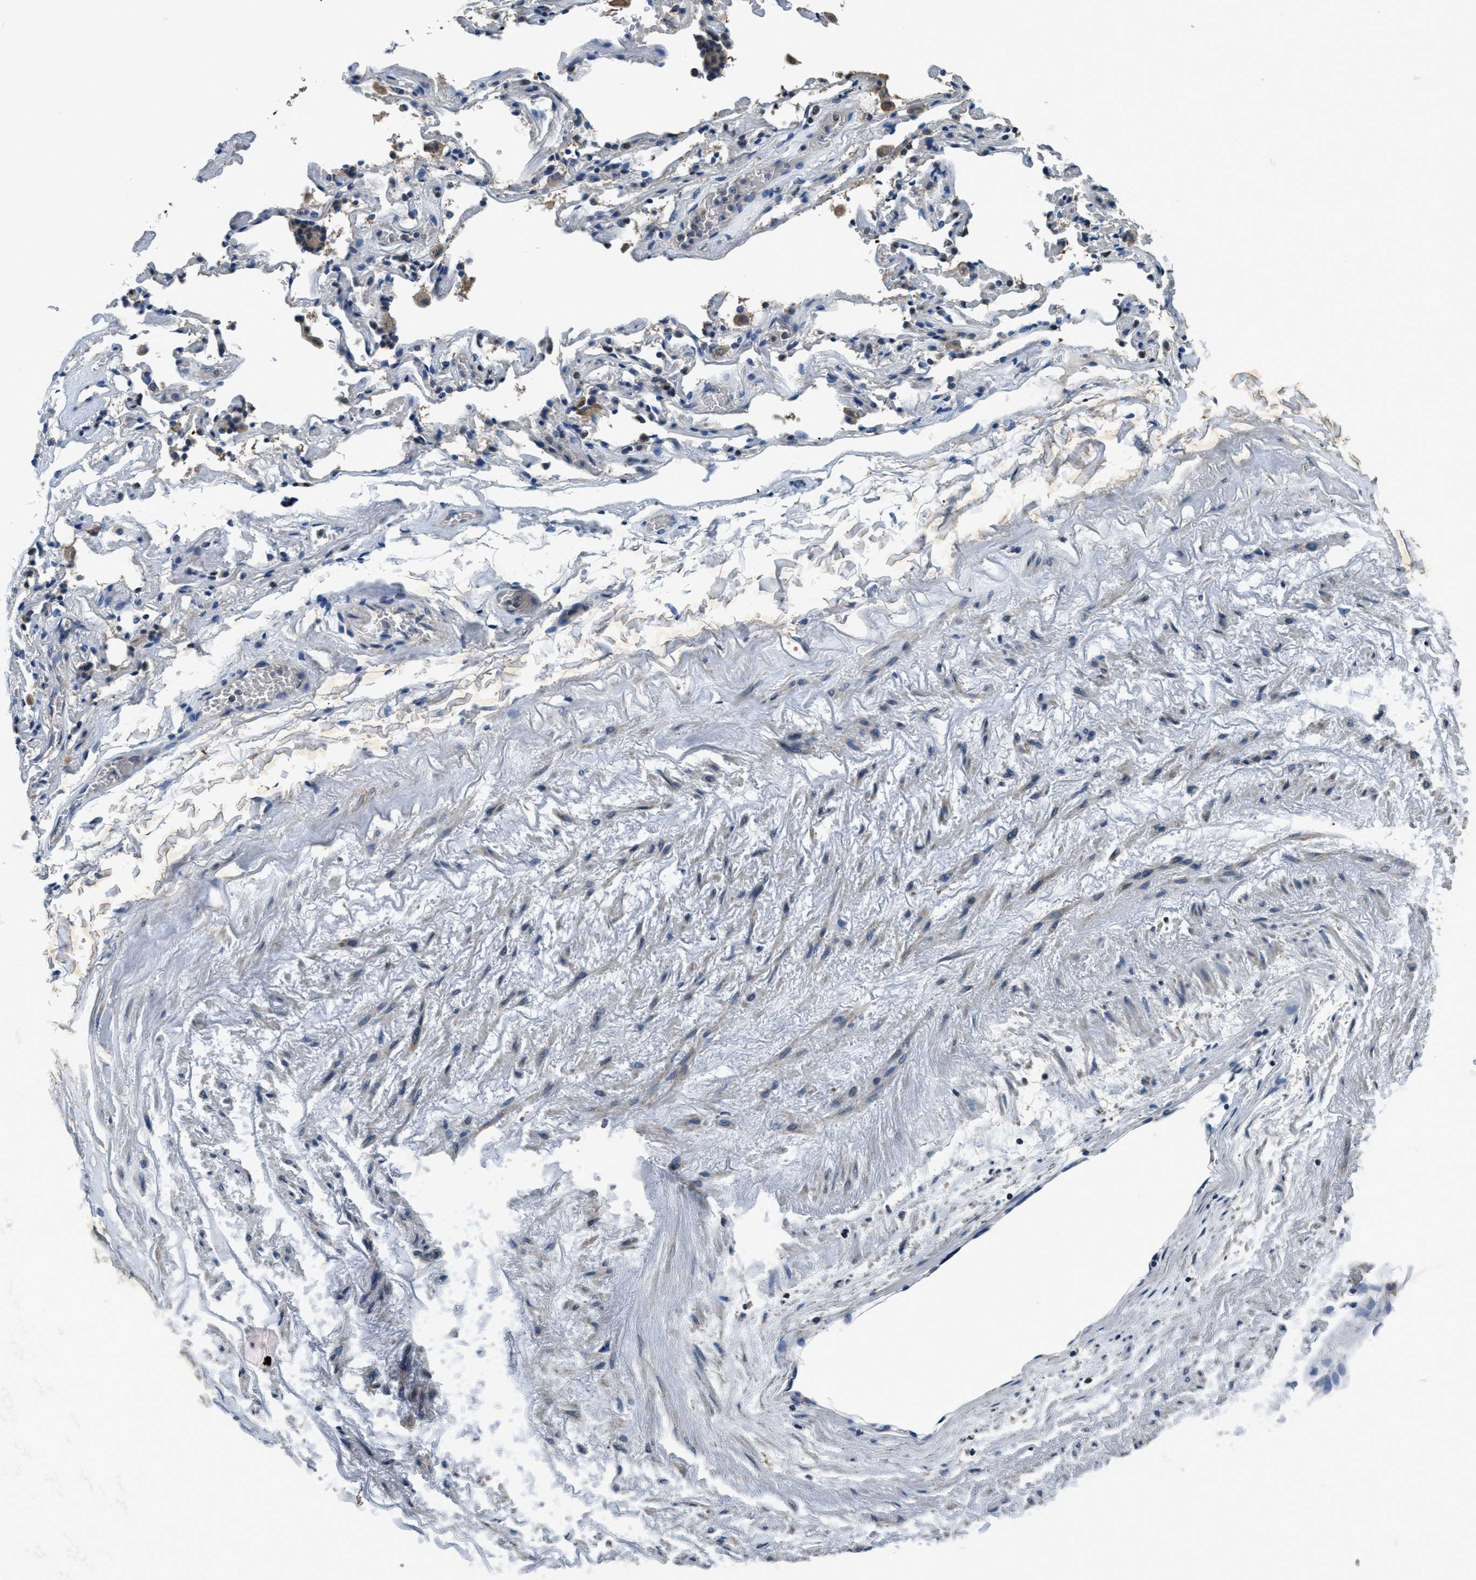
{"staining": {"intensity": "negative", "quantity": "none", "location": "none"}, "tissue": "adipose tissue", "cell_type": "Adipocytes", "image_type": "normal", "snomed": [{"axis": "morphology", "description": "Normal tissue, NOS"}, {"axis": "topography", "description": "Cartilage tissue"}, {"axis": "topography", "description": "Lung"}], "caption": "High power microscopy photomicrograph of an immunohistochemistry (IHC) histopathology image of benign adipose tissue, revealing no significant expression in adipocytes. (Brightfield microscopy of DAB (3,3'-diaminobenzidine) immunohistochemistry (IHC) at high magnification).", "gene": "ANKFN1", "patient": {"sex": "female", "age": 77}}